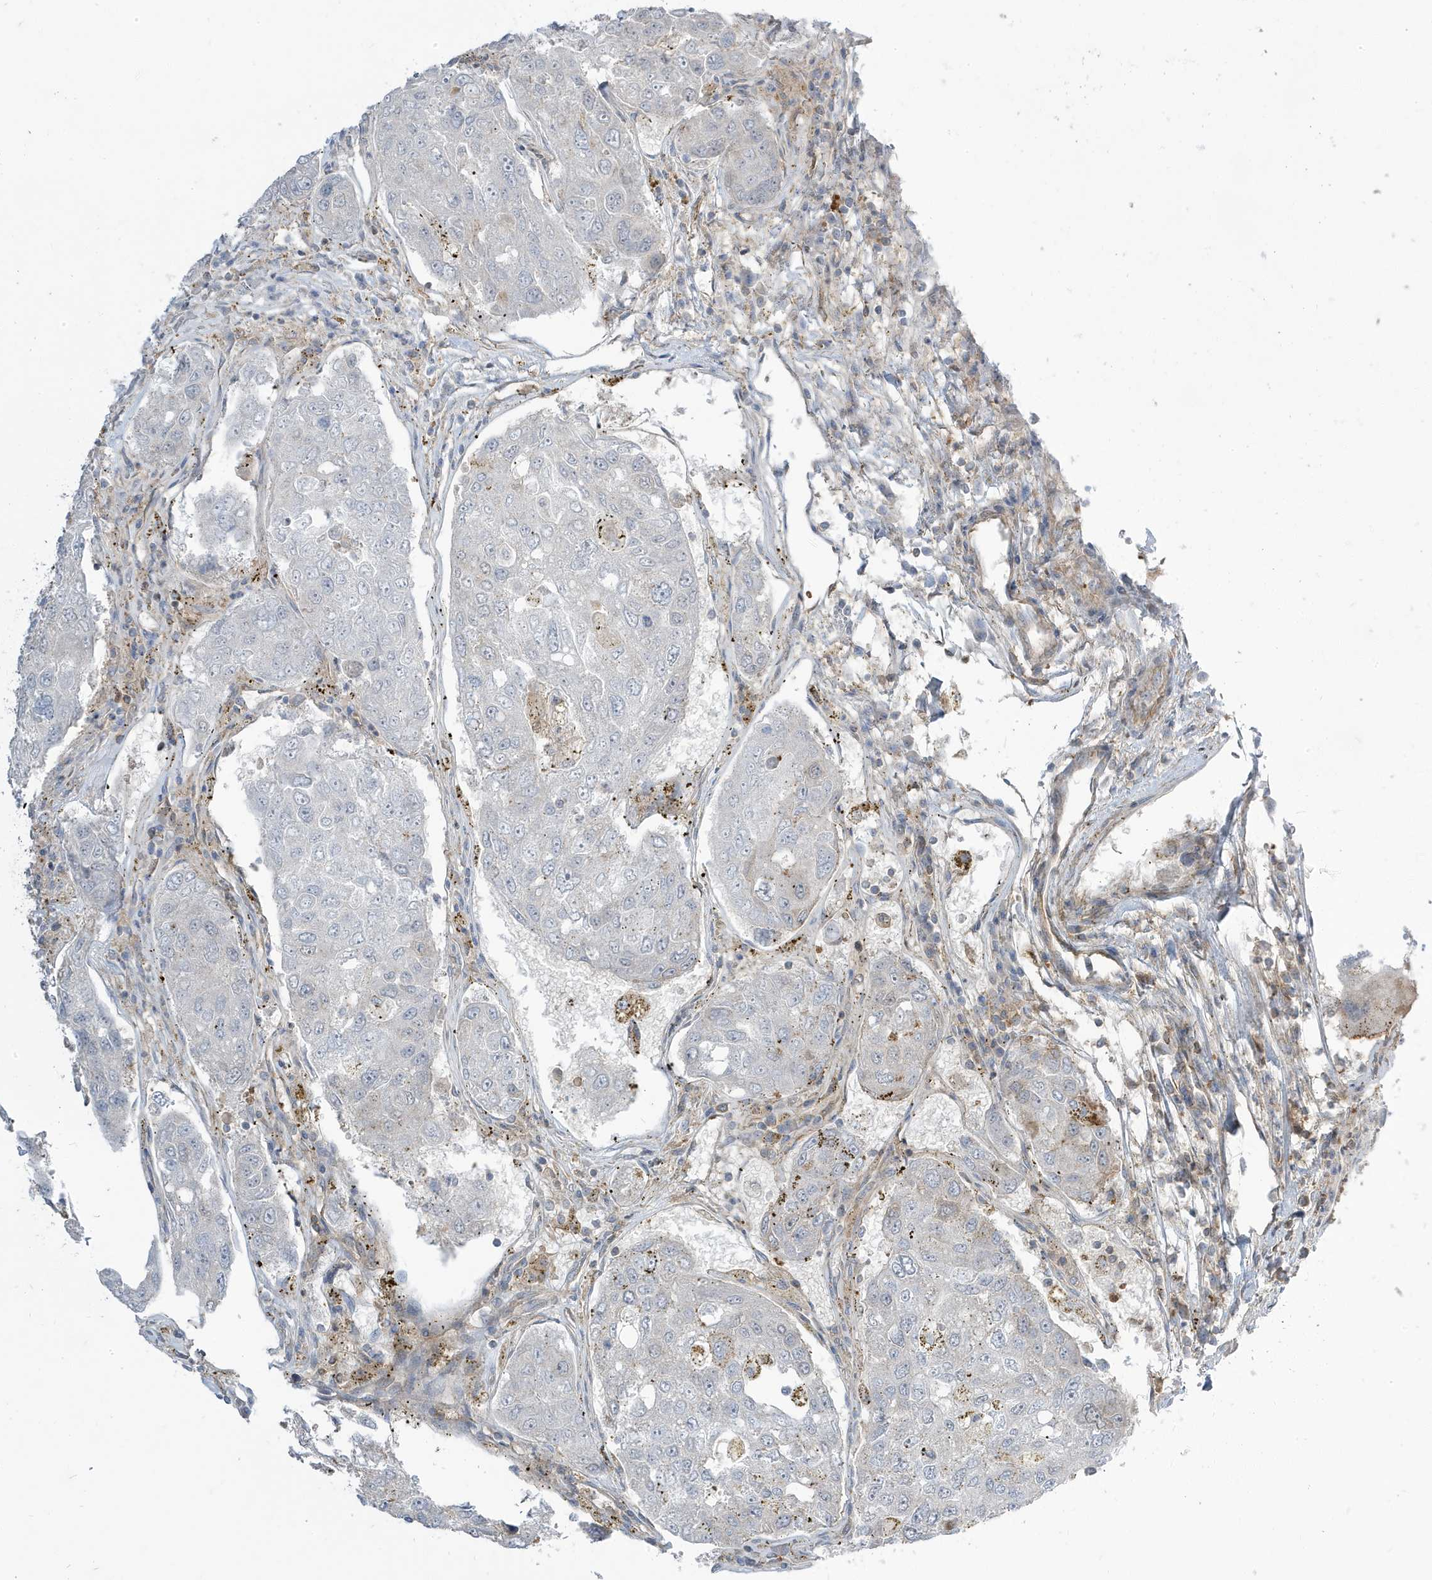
{"staining": {"intensity": "moderate", "quantity": "<25%", "location": "cytoplasmic/membranous"}, "tissue": "urothelial cancer", "cell_type": "Tumor cells", "image_type": "cancer", "snomed": [{"axis": "morphology", "description": "Urothelial carcinoma, High grade"}, {"axis": "topography", "description": "Lymph node"}, {"axis": "topography", "description": "Urinary bladder"}], "caption": "Human urothelial cancer stained with a protein marker displays moderate staining in tumor cells.", "gene": "STAM", "patient": {"sex": "male", "age": 51}}